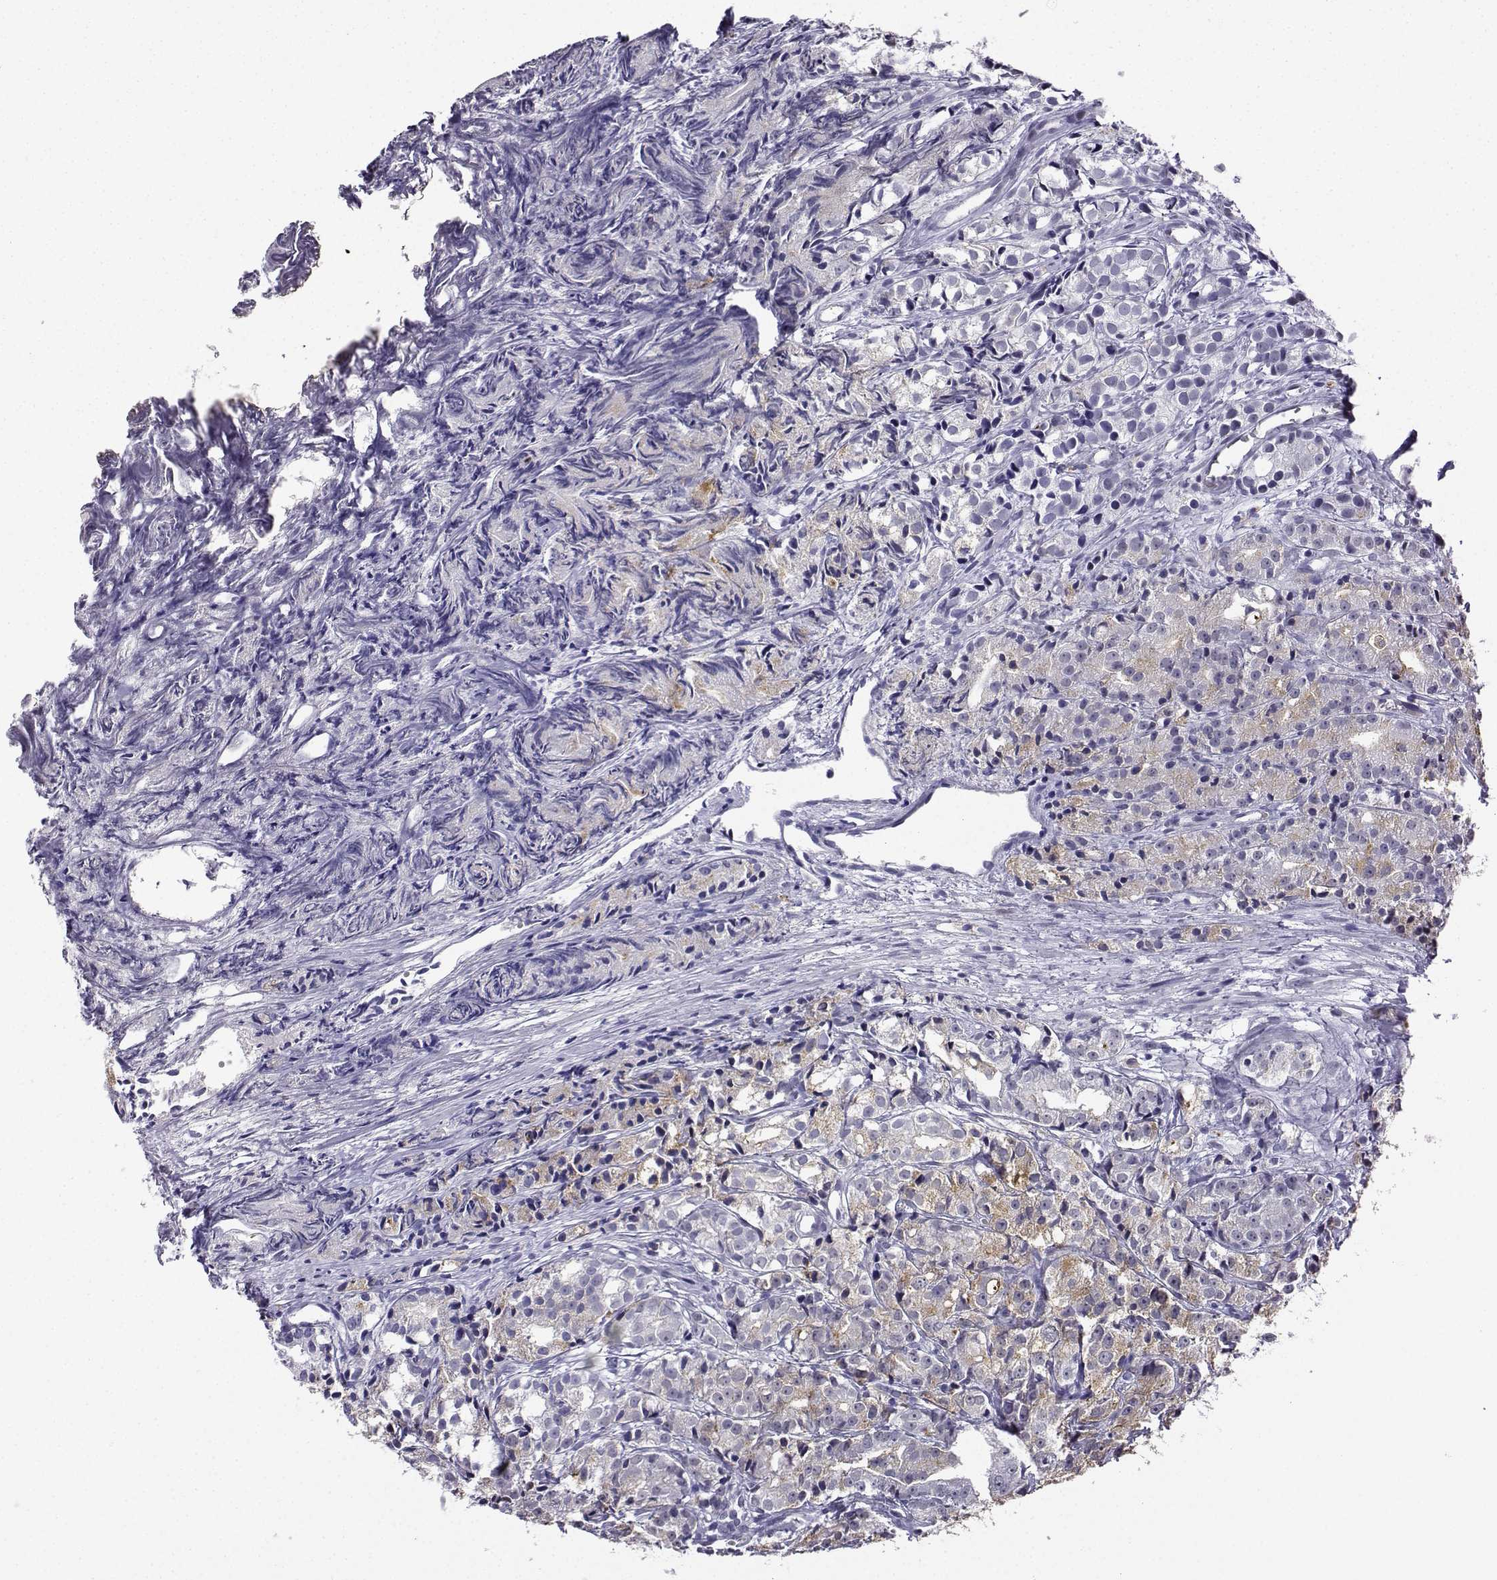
{"staining": {"intensity": "weak", "quantity": "<25%", "location": "cytoplasmic/membranous"}, "tissue": "prostate cancer", "cell_type": "Tumor cells", "image_type": "cancer", "snomed": [{"axis": "morphology", "description": "Adenocarcinoma, Medium grade"}, {"axis": "topography", "description": "Prostate"}], "caption": "DAB immunohistochemical staining of human prostate cancer (medium-grade adenocarcinoma) exhibits no significant staining in tumor cells. (Brightfield microscopy of DAB immunohistochemistry at high magnification).", "gene": "LRFN2", "patient": {"sex": "male", "age": 74}}